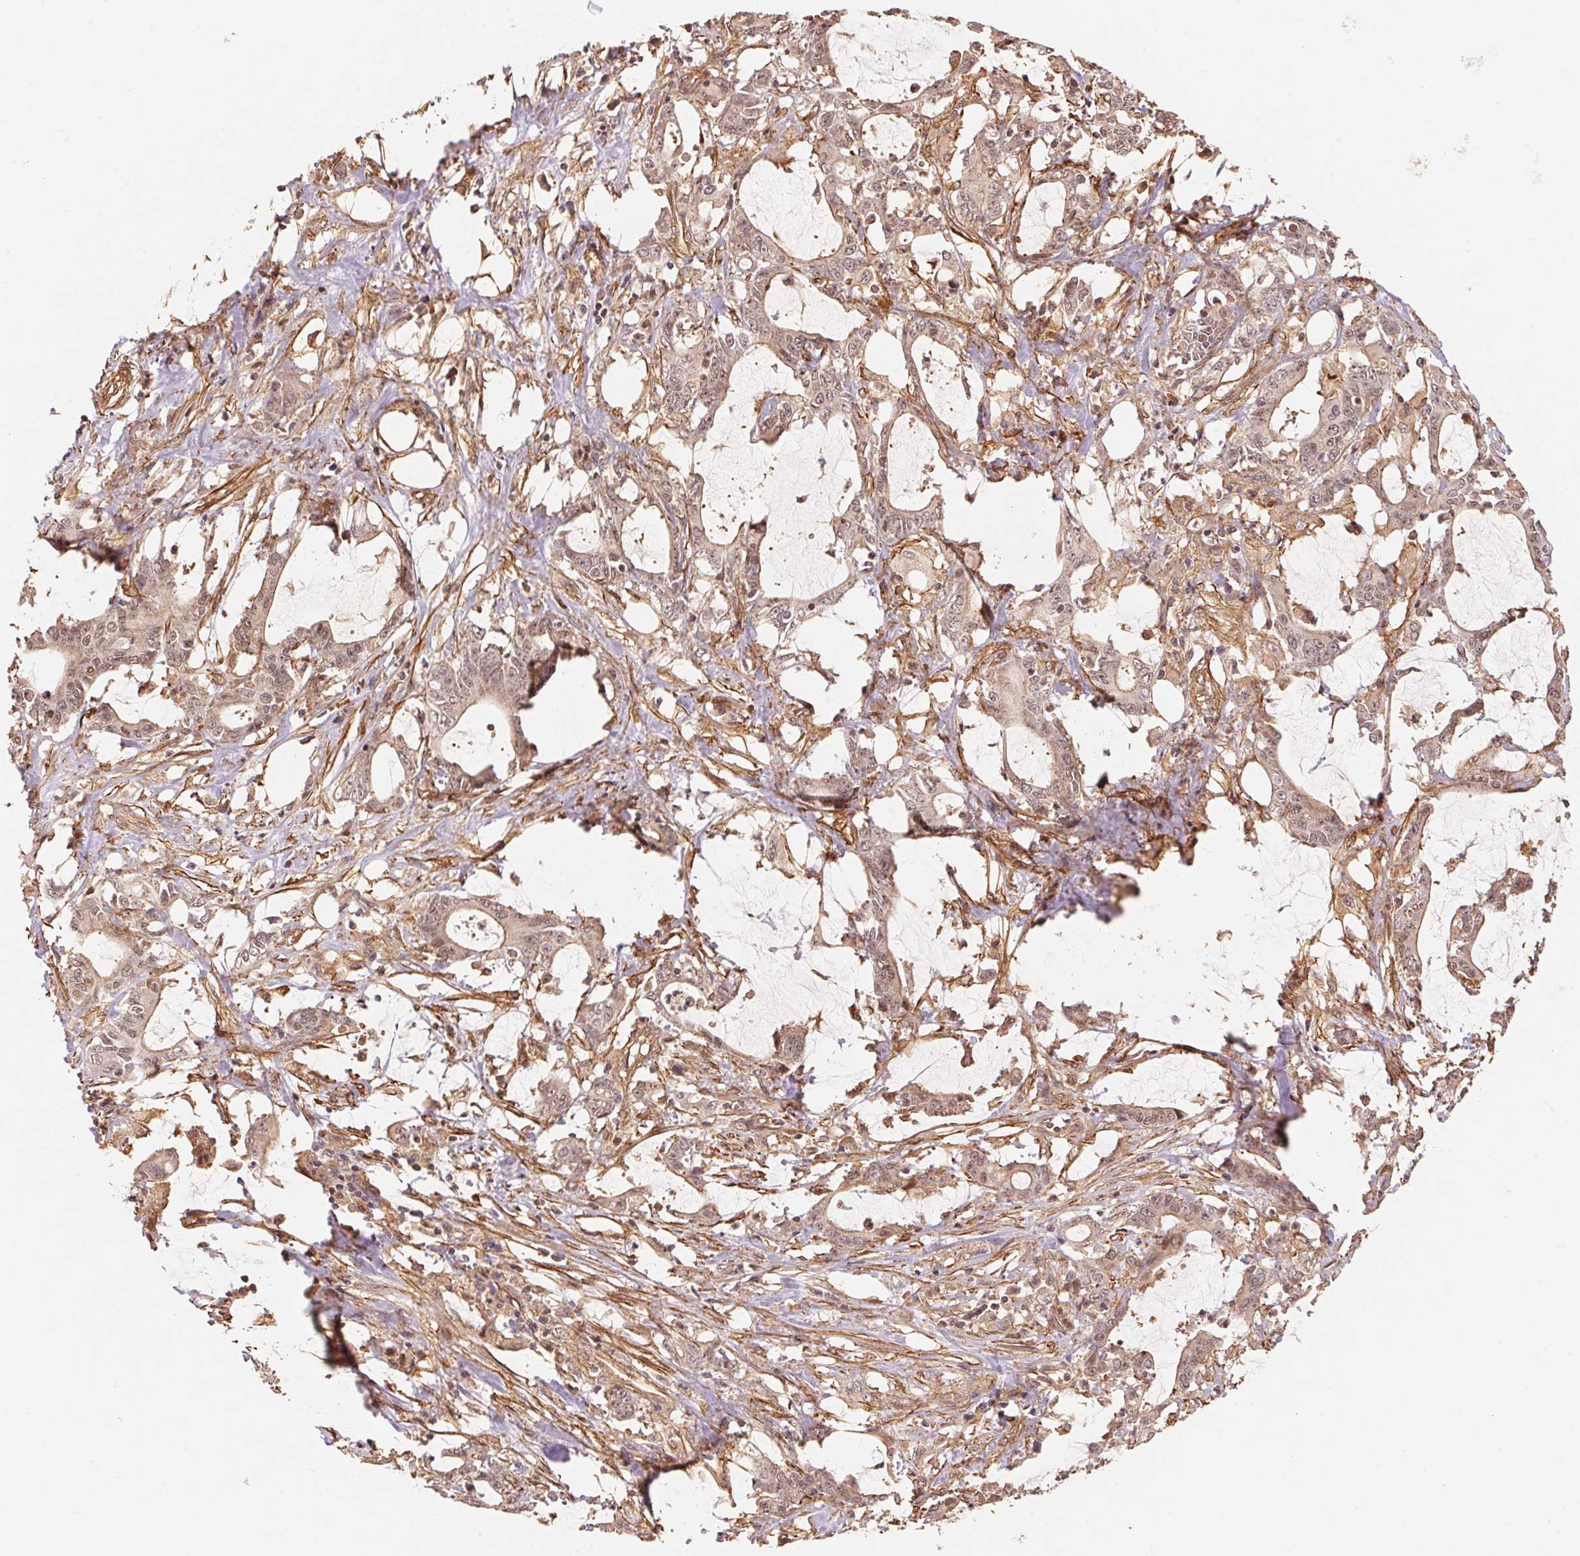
{"staining": {"intensity": "weak", "quantity": "<25%", "location": "nuclear"}, "tissue": "stomach cancer", "cell_type": "Tumor cells", "image_type": "cancer", "snomed": [{"axis": "morphology", "description": "Adenocarcinoma, NOS"}, {"axis": "topography", "description": "Stomach, upper"}], "caption": "Tumor cells show no significant protein positivity in adenocarcinoma (stomach).", "gene": "TNIP2", "patient": {"sex": "male", "age": 68}}